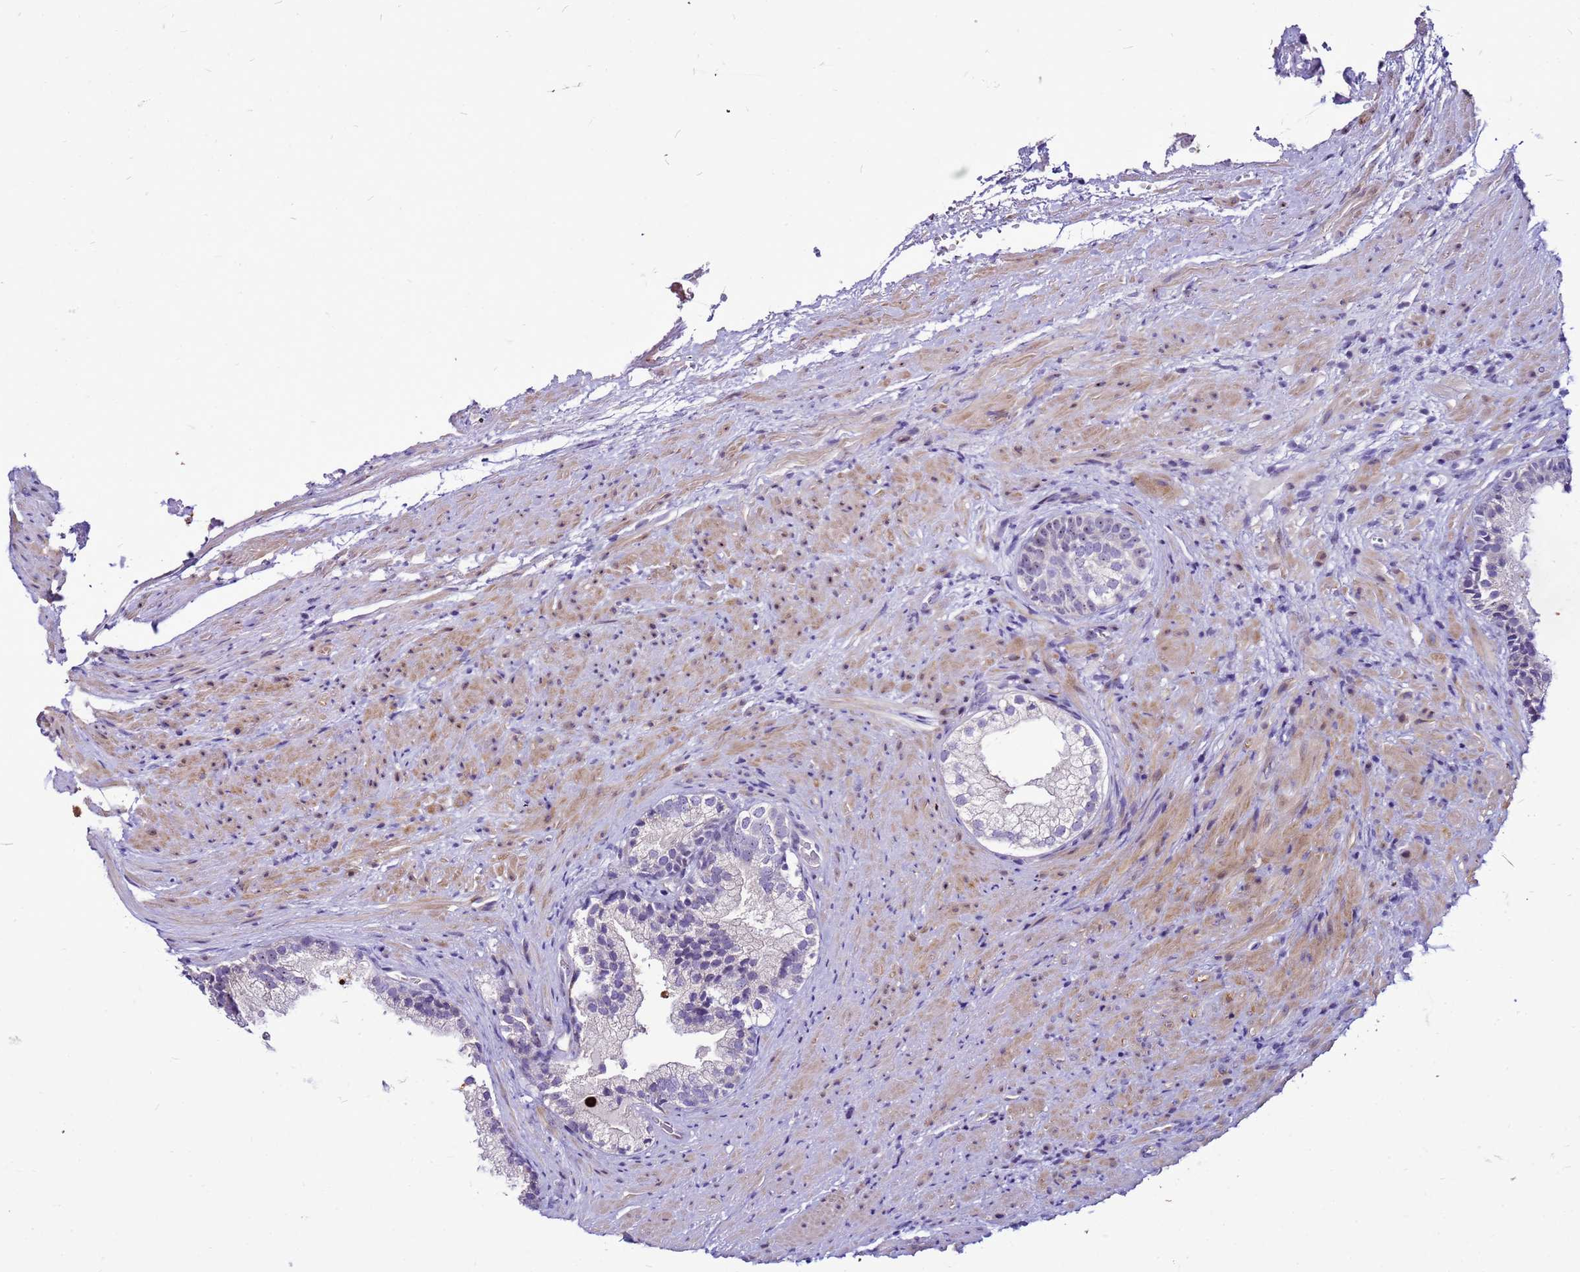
{"staining": {"intensity": "moderate", "quantity": "<25%", "location": "cytoplasmic/membranous"}, "tissue": "prostate", "cell_type": "Glandular cells", "image_type": "normal", "snomed": [{"axis": "morphology", "description": "Normal tissue, NOS"}, {"axis": "topography", "description": "Prostate"}], "caption": "The histopathology image exhibits immunohistochemical staining of normal prostate. There is moderate cytoplasmic/membranous expression is identified in approximately <25% of glandular cells. (DAB IHC, brown staining for protein, blue staining for nuclei).", "gene": "VPS4B", "patient": {"sex": "male", "age": 76}}